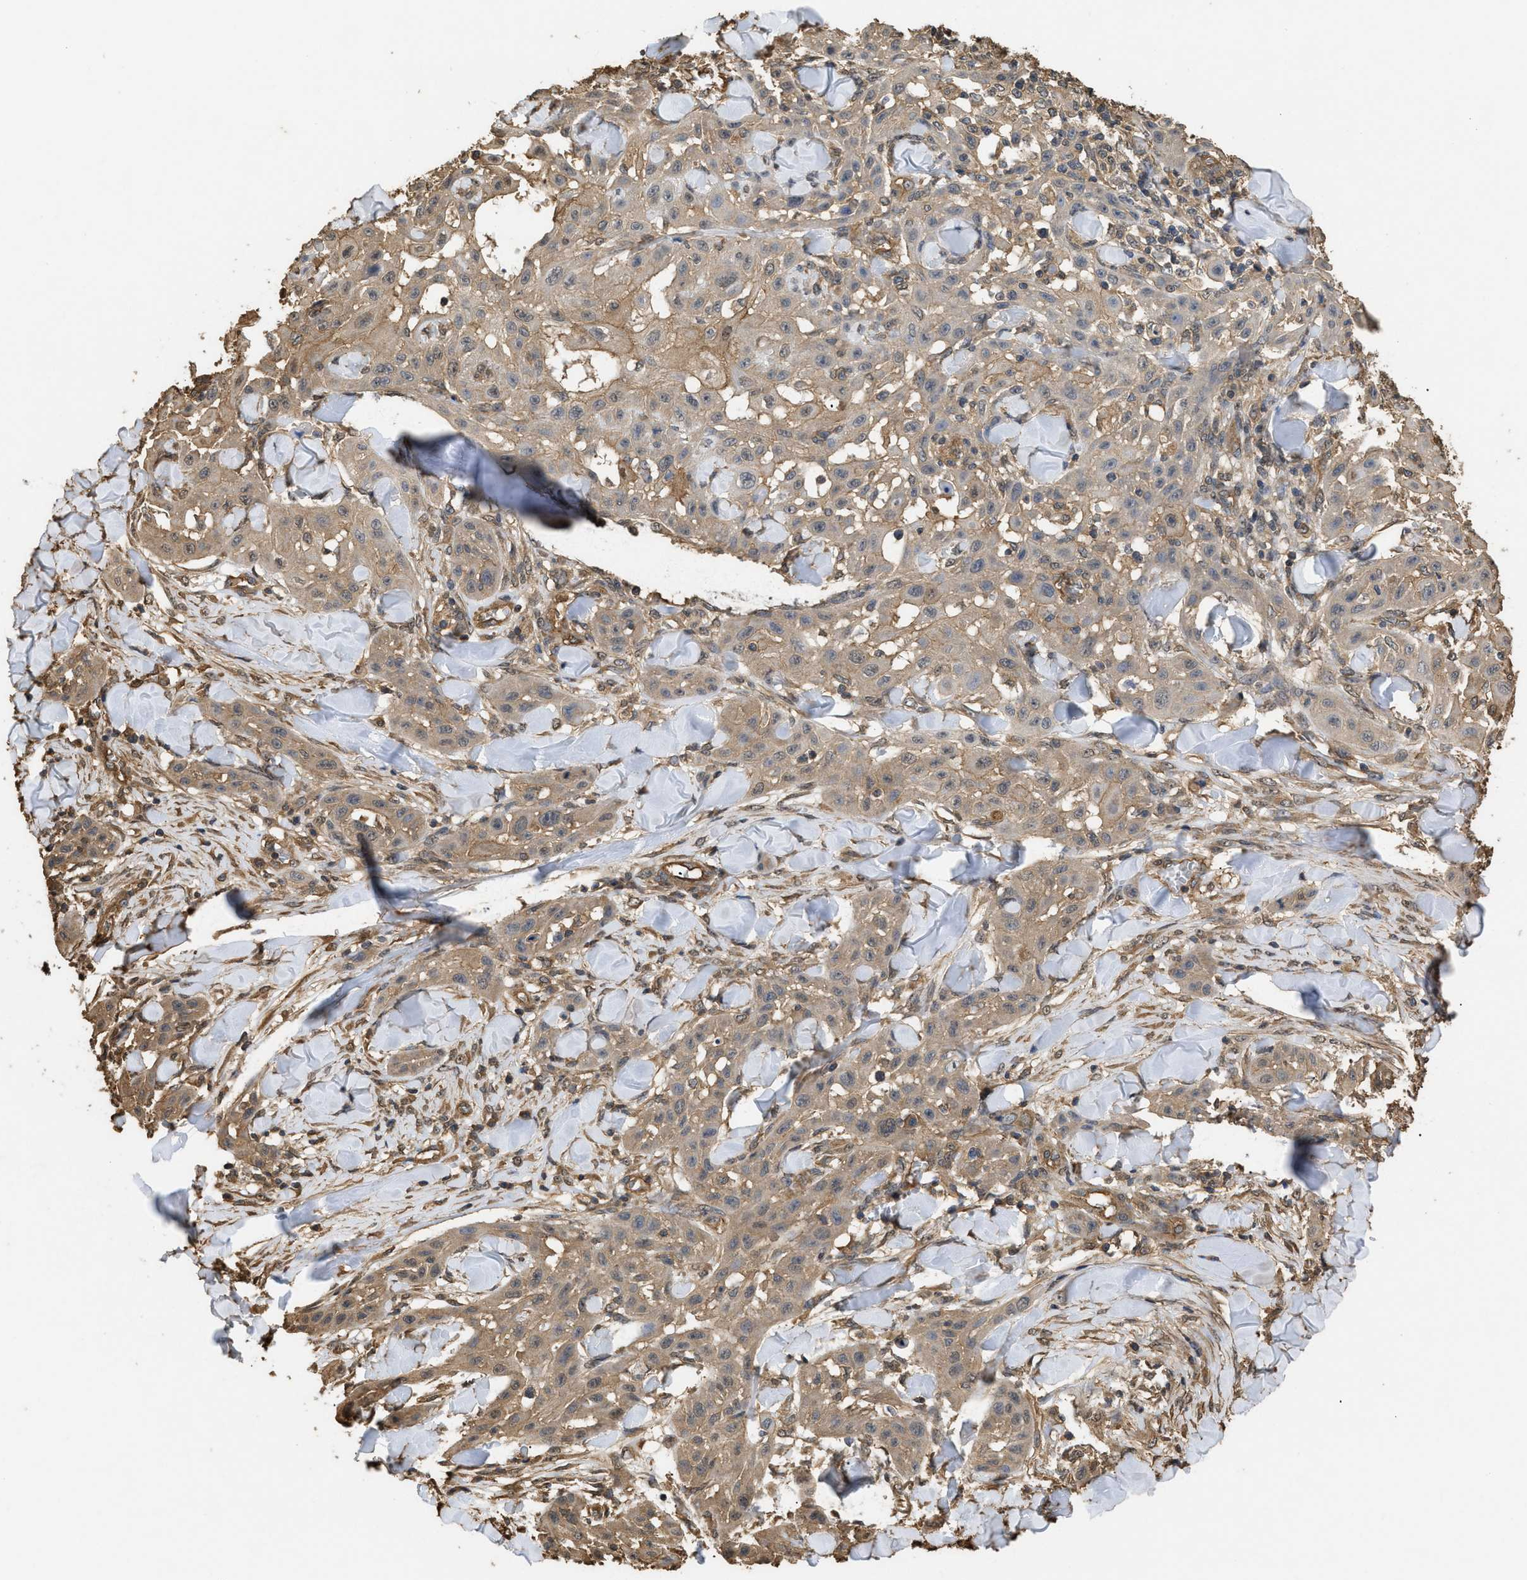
{"staining": {"intensity": "weak", "quantity": ">75%", "location": "cytoplasmic/membranous"}, "tissue": "skin cancer", "cell_type": "Tumor cells", "image_type": "cancer", "snomed": [{"axis": "morphology", "description": "Squamous cell carcinoma, NOS"}, {"axis": "topography", "description": "Skin"}], "caption": "Immunohistochemical staining of squamous cell carcinoma (skin) exhibits weak cytoplasmic/membranous protein expression in approximately >75% of tumor cells.", "gene": "CALM1", "patient": {"sex": "male", "age": 24}}